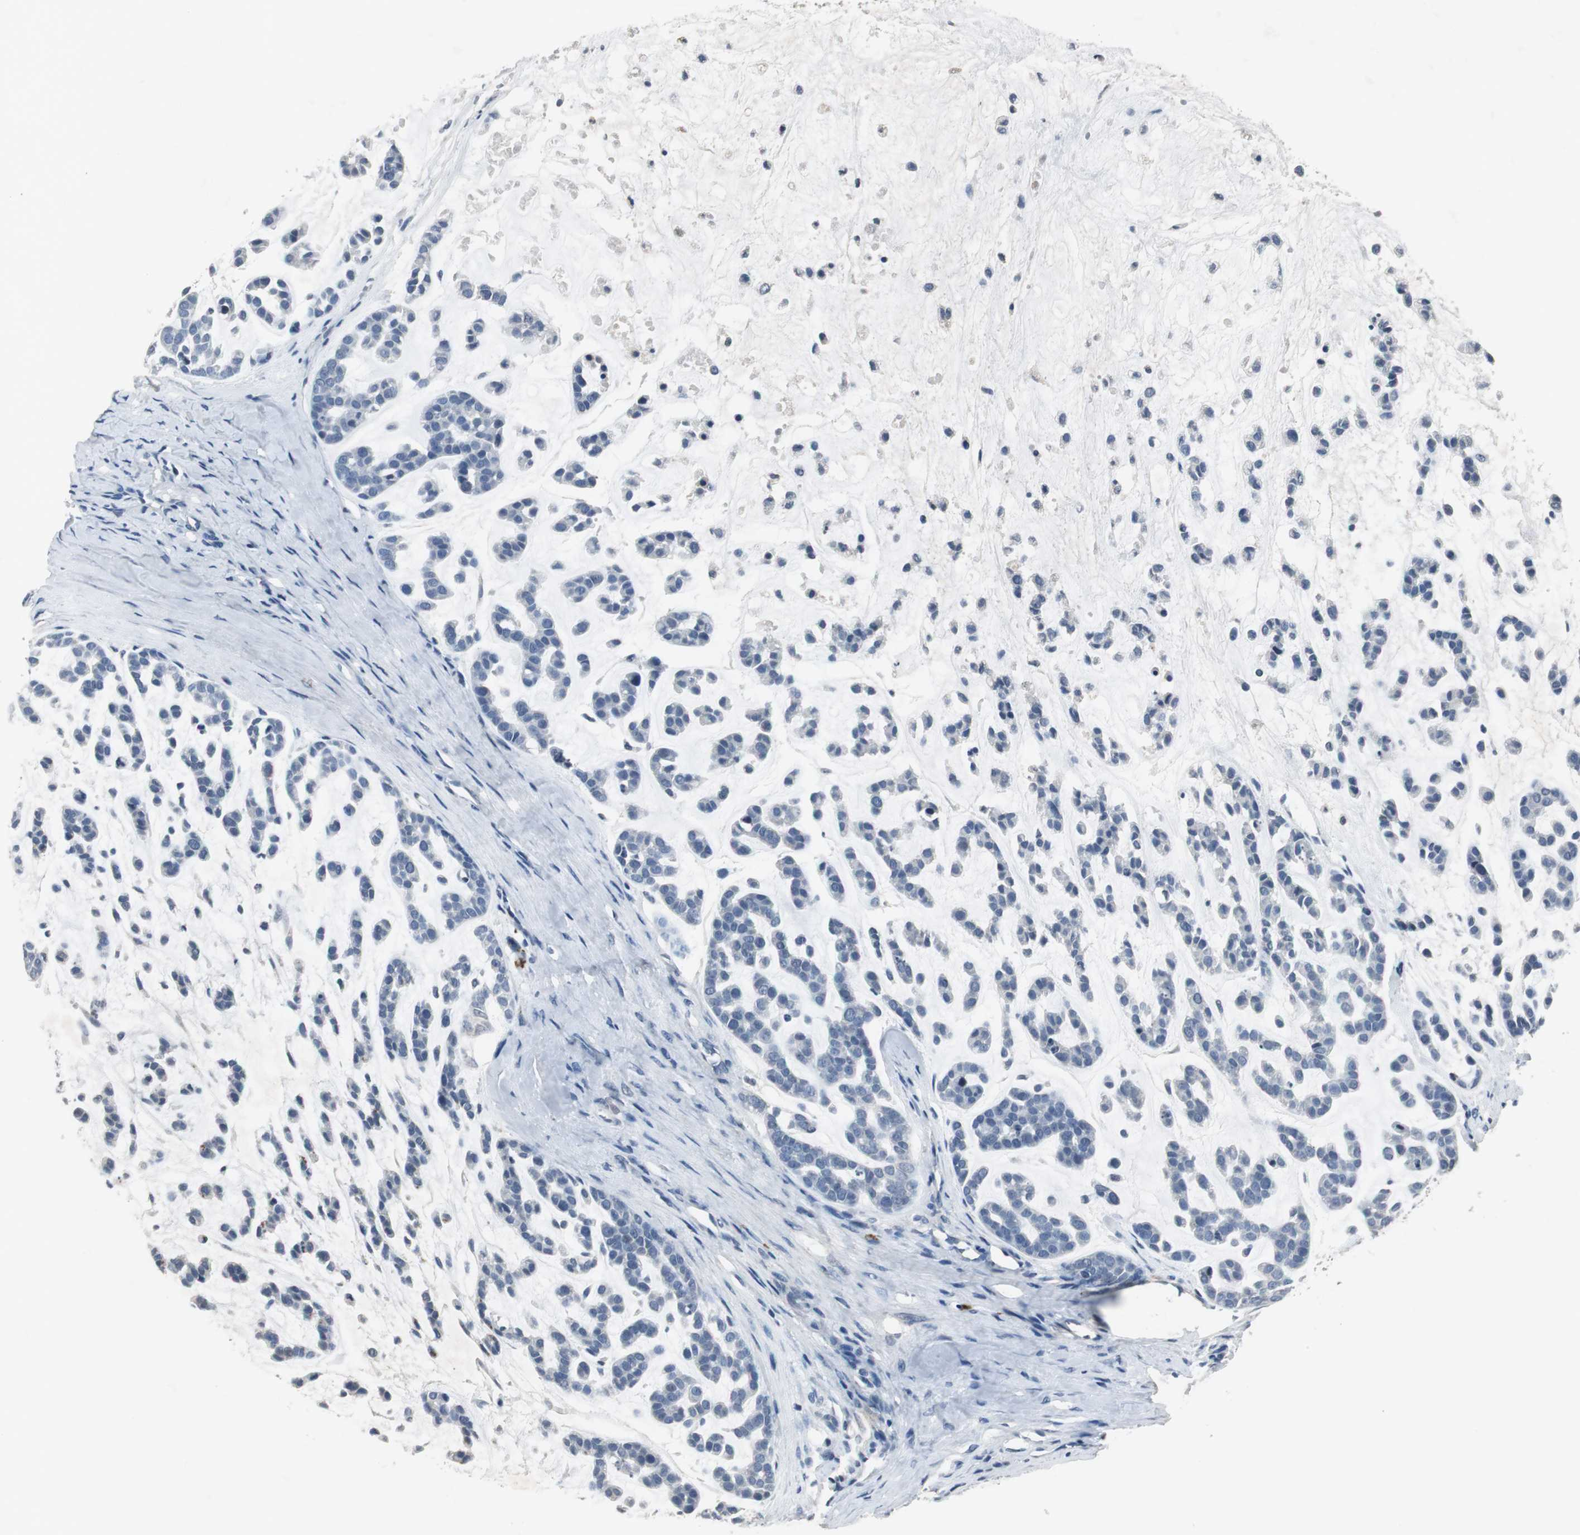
{"staining": {"intensity": "negative", "quantity": "none", "location": "none"}, "tissue": "head and neck cancer", "cell_type": "Tumor cells", "image_type": "cancer", "snomed": [{"axis": "morphology", "description": "Adenocarcinoma, NOS"}, {"axis": "morphology", "description": "Adenoma, NOS"}, {"axis": "topography", "description": "Head-Neck"}], "caption": "Immunohistochemistry image of neoplastic tissue: adenoma (head and neck) stained with DAB (3,3'-diaminobenzidine) shows no significant protein expression in tumor cells. (Stains: DAB IHC with hematoxylin counter stain, Microscopy: brightfield microscopy at high magnification).", "gene": "ADNP2", "patient": {"sex": "female", "age": 55}}